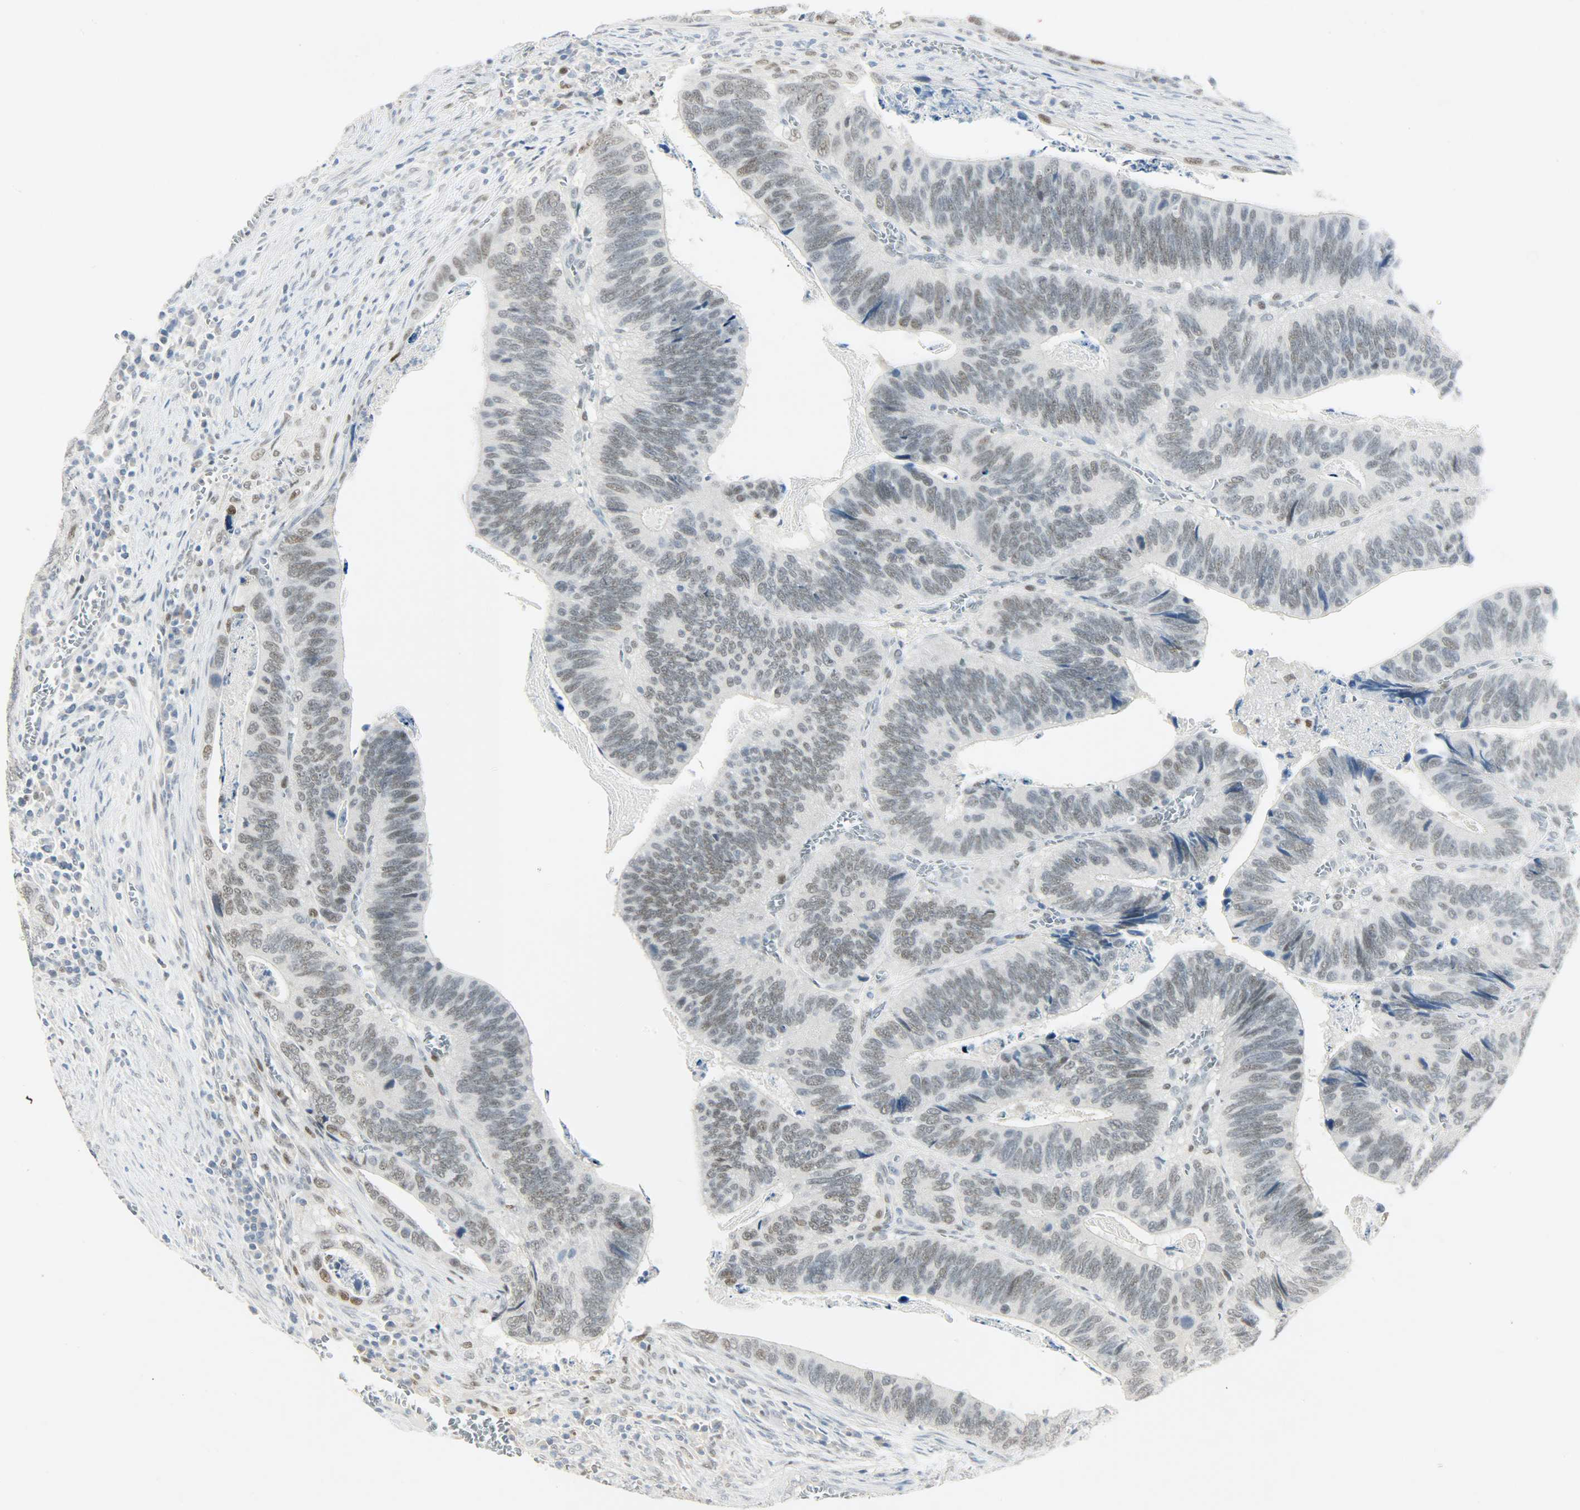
{"staining": {"intensity": "weak", "quantity": "25%-75%", "location": "nuclear"}, "tissue": "colorectal cancer", "cell_type": "Tumor cells", "image_type": "cancer", "snomed": [{"axis": "morphology", "description": "Adenocarcinoma, NOS"}, {"axis": "topography", "description": "Colon"}], "caption": "Protein expression analysis of human adenocarcinoma (colorectal) reveals weak nuclear positivity in approximately 25%-75% of tumor cells. The protein of interest is shown in brown color, while the nuclei are stained blue.", "gene": "PPARG", "patient": {"sex": "male", "age": 72}}